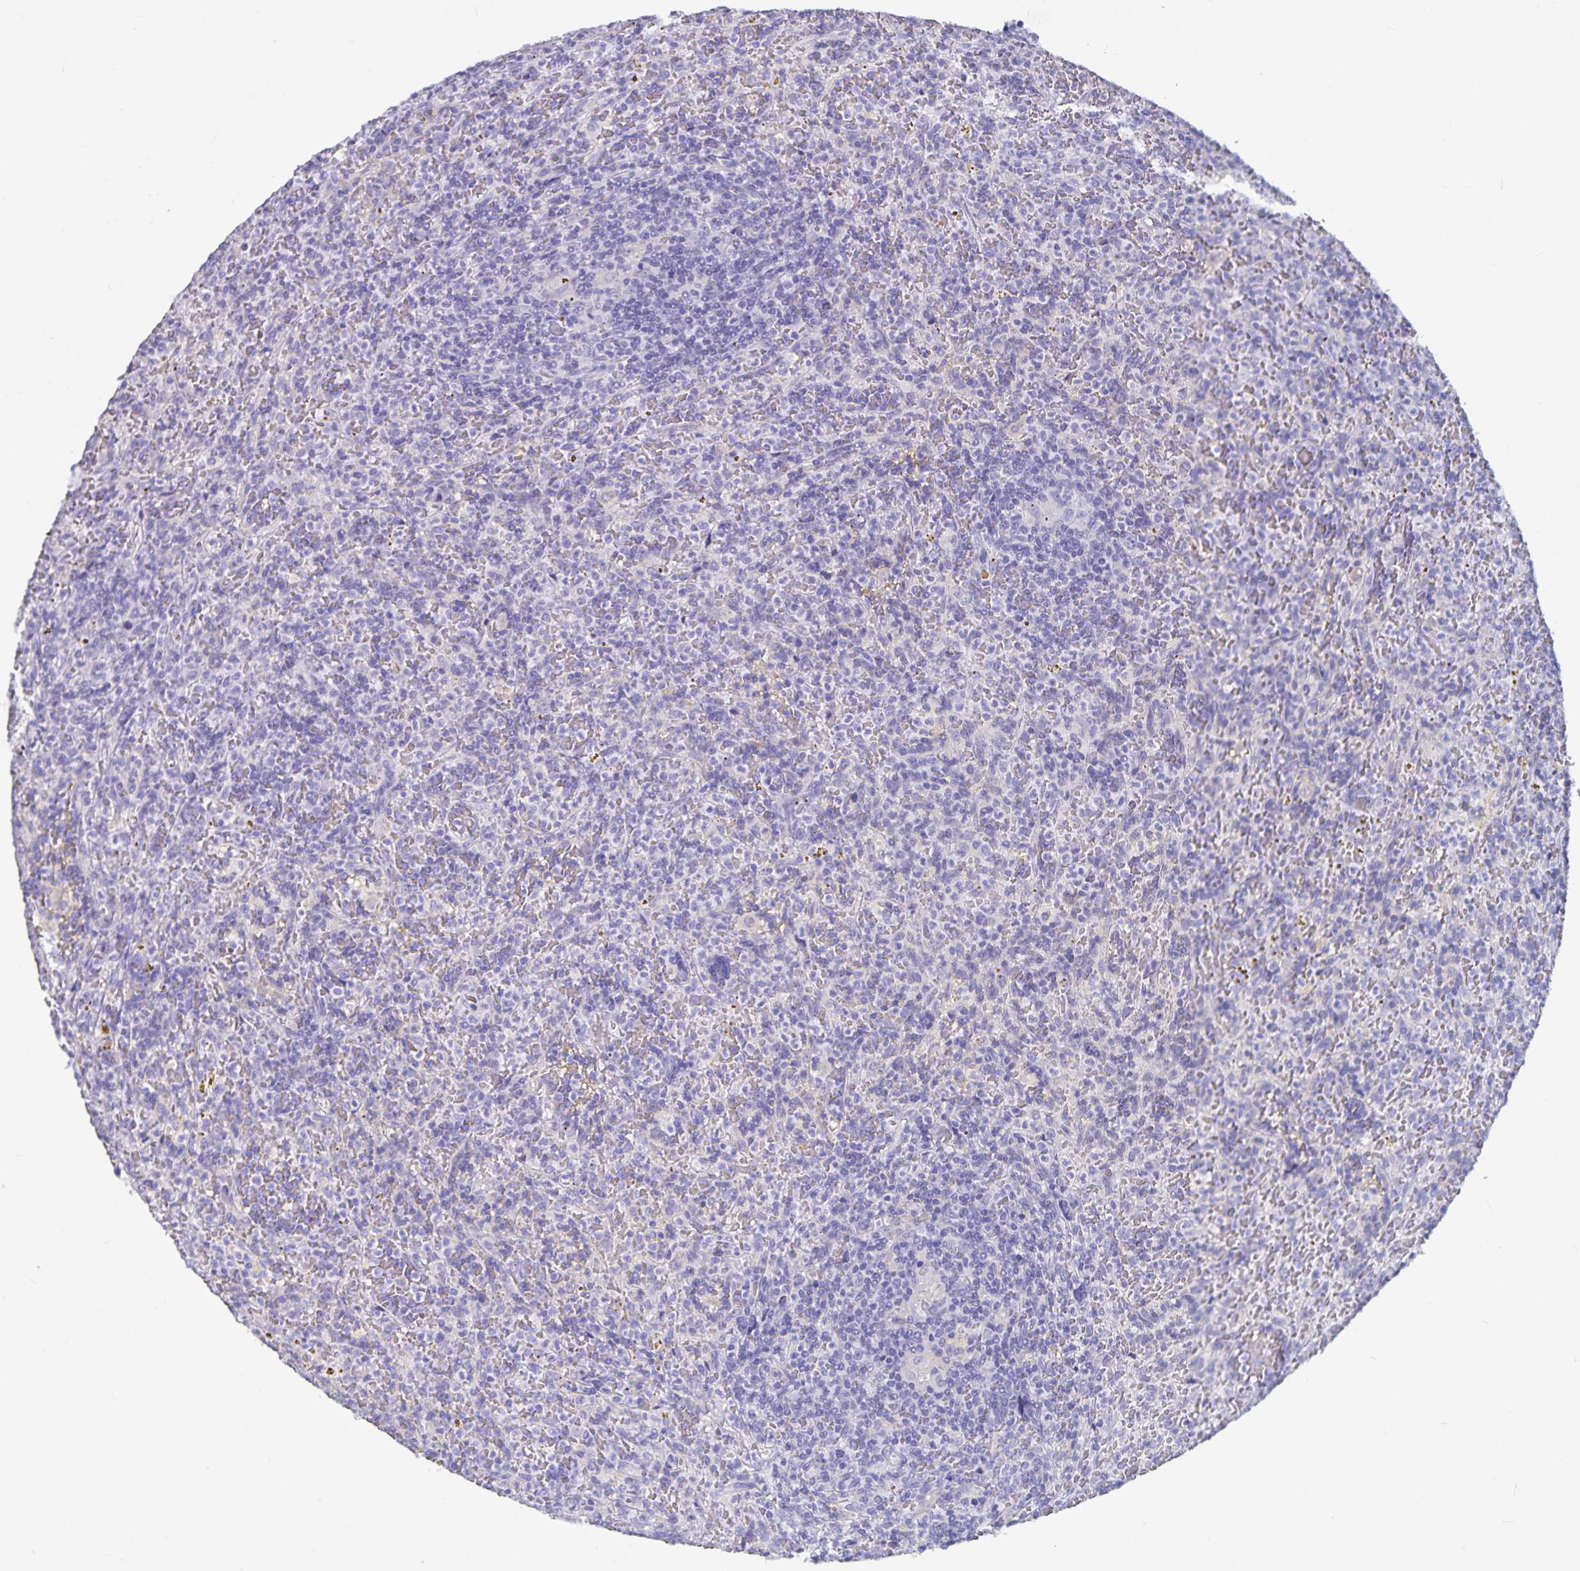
{"staining": {"intensity": "negative", "quantity": "none", "location": "none"}, "tissue": "lymphoma", "cell_type": "Tumor cells", "image_type": "cancer", "snomed": [{"axis": "morphology", "description": "Malignant lymphoma, non-Hodgkin's type, Low grade"}, {"axis": "topography", "description": "Spleen"}], "caption": "High magnification brightfield microscopy of low-grade malignant lymphoma, non-Hodgkin's type stained with DAB (3,3'-diaminobenzidine) (brown) and counterstained with hematoxylin (blue): tumor cells show no significant expression.", "gene": "PLAC1", "patient": {"sex": "female", "age": 70}}